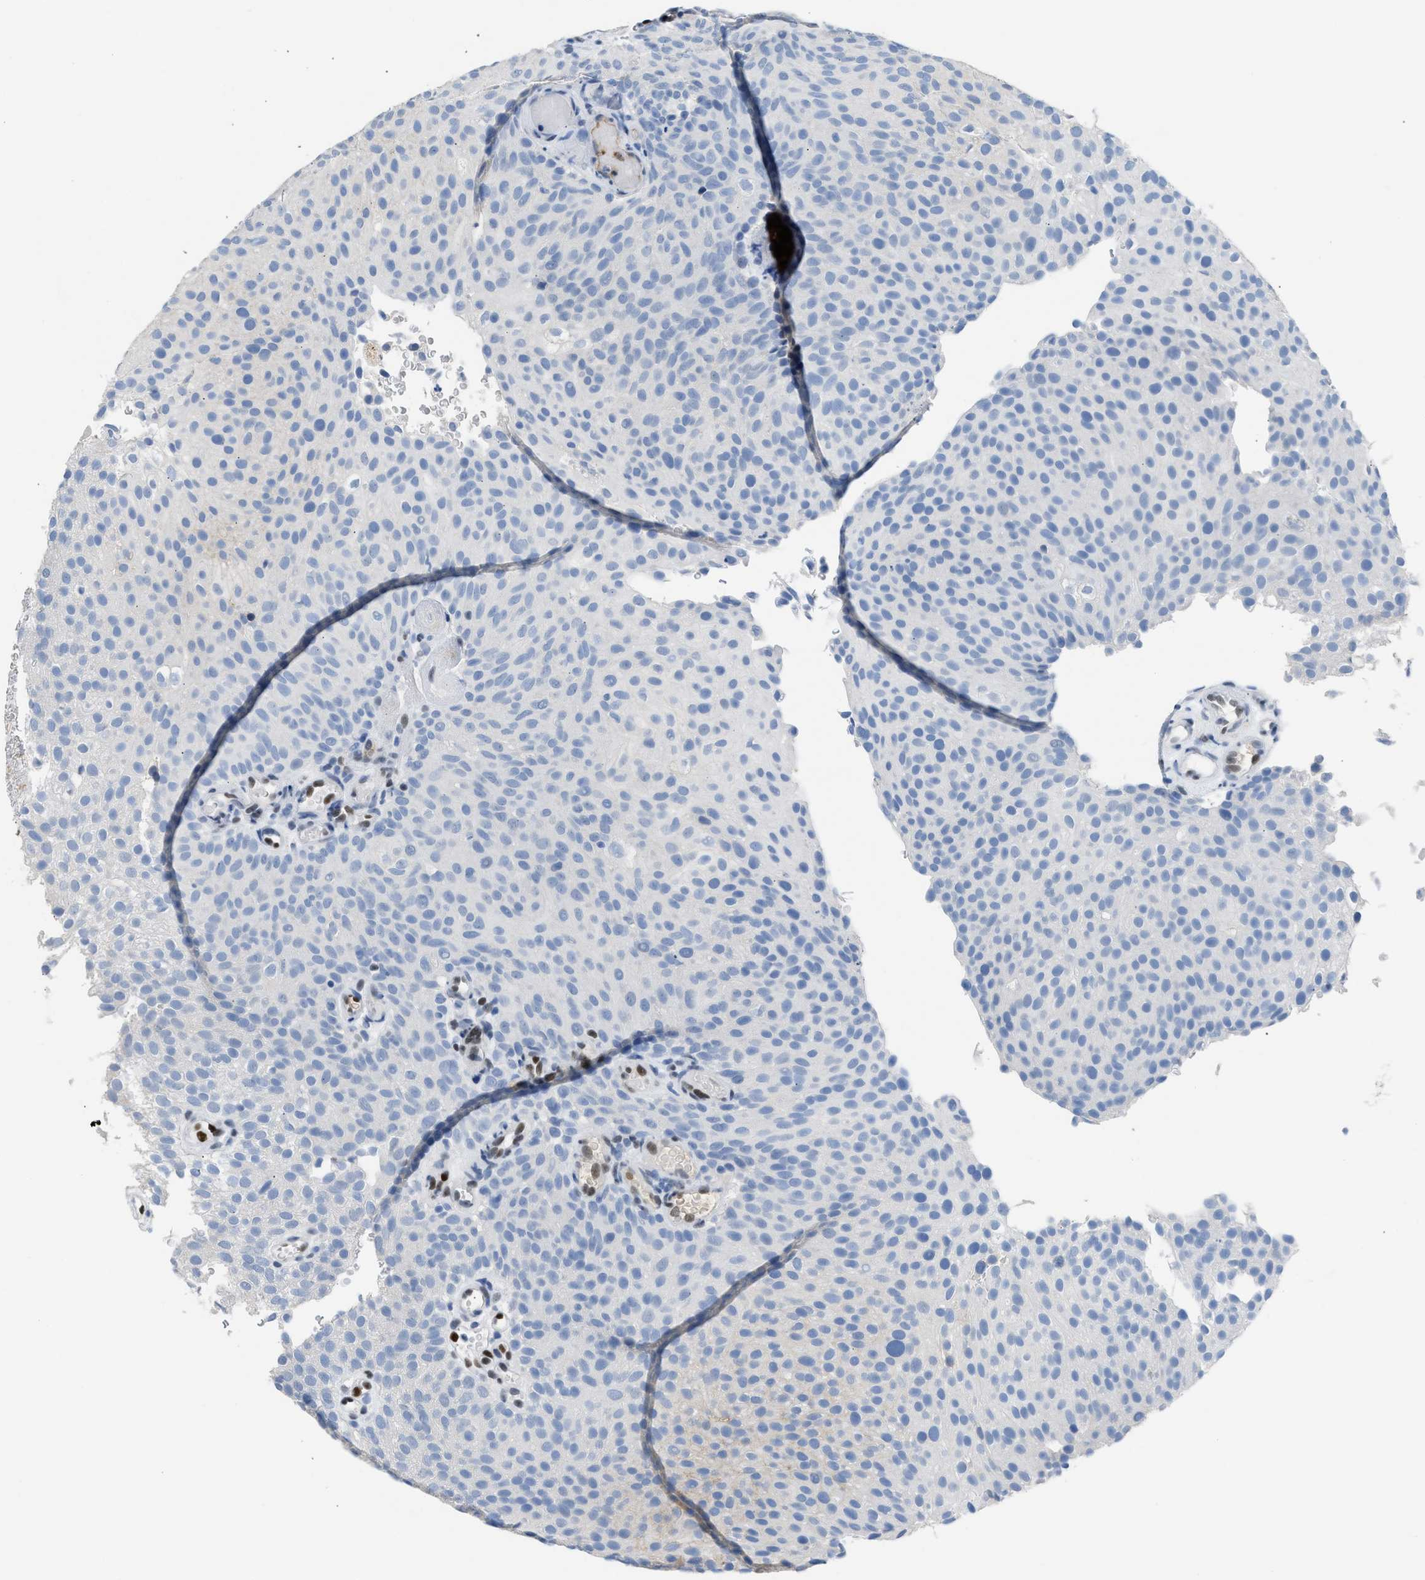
{"staining": {"intensity": "negative", "quantity": "none", "location": "none"}, "tissue": "urothelial cancer", "cell_type": "Tumor cells", "image_type": "cancer", "snomed": [{"axis": "morphology", "description": "Urothelial carcinoma, Low grade"}, {"axis": "topography", "description": "Urinary bladder"}], "caption": "This is an immunohistochemistry (IHC) micrograph of urothelial carcinoma (low-grade). There is no positivity in tumor cells.", "gene": "LEF1", "patient": {"sex": "male", "age": 78}}